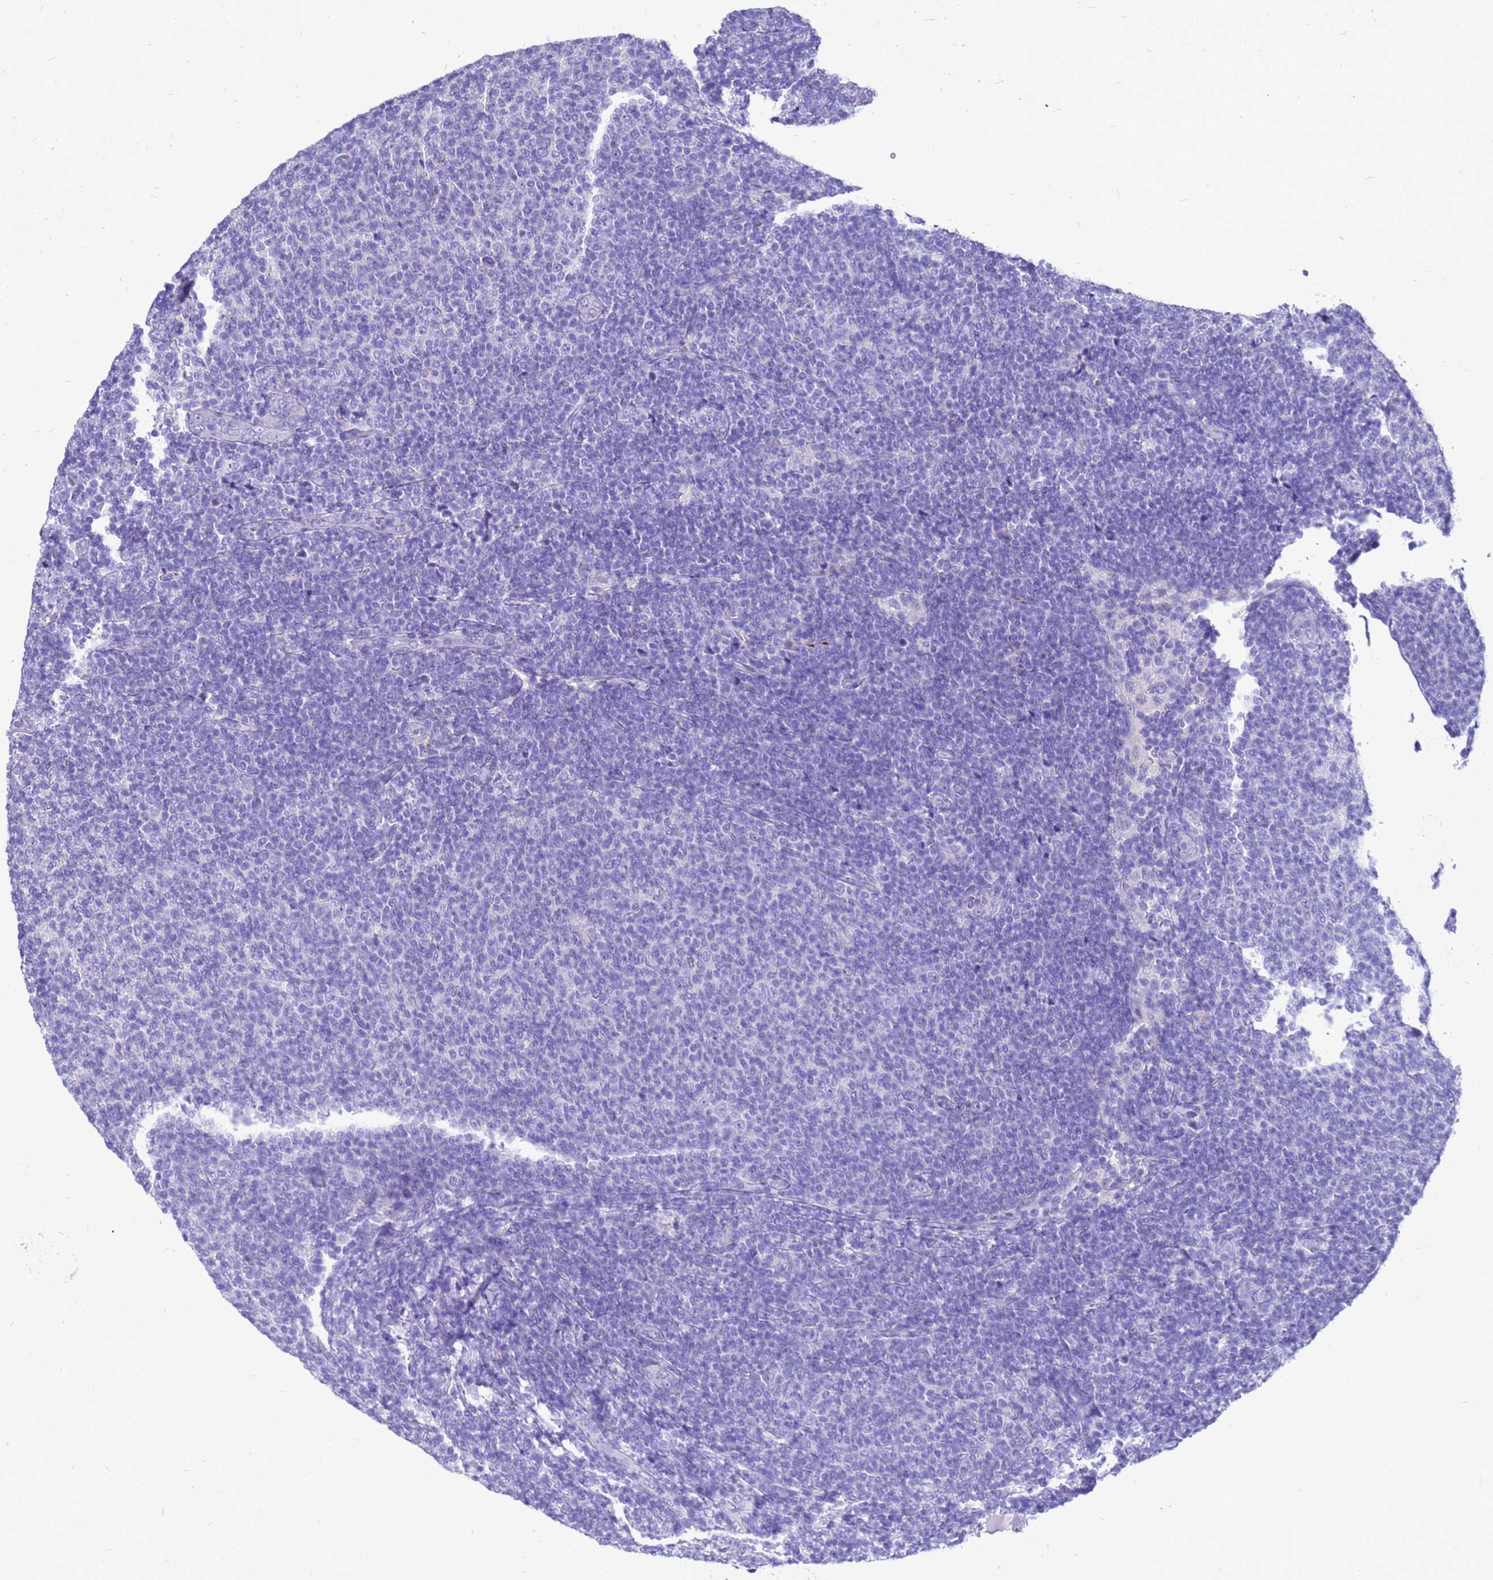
{"staining": {"intensity": "negative", "quantity": "none", "location": "none"}, "tissue": "lymphoma", "cell_type": "Tumor cells", "image_type": "cancer", "snomed": [{"axis": "morphology", "description": "Malignant lymphoma, non-Hodgkin's type, Low grade"}, {"axis": "topography", "description": "Lymph node"}], "caption": "This is an immunohistochemistry histopathology image of human malignant lymphoma, non-Hodgkin's type (low-grade). There is no staining in tumor cells.", "gene": "OR52E2", "patient": {"sex": "male", "age": 66}}